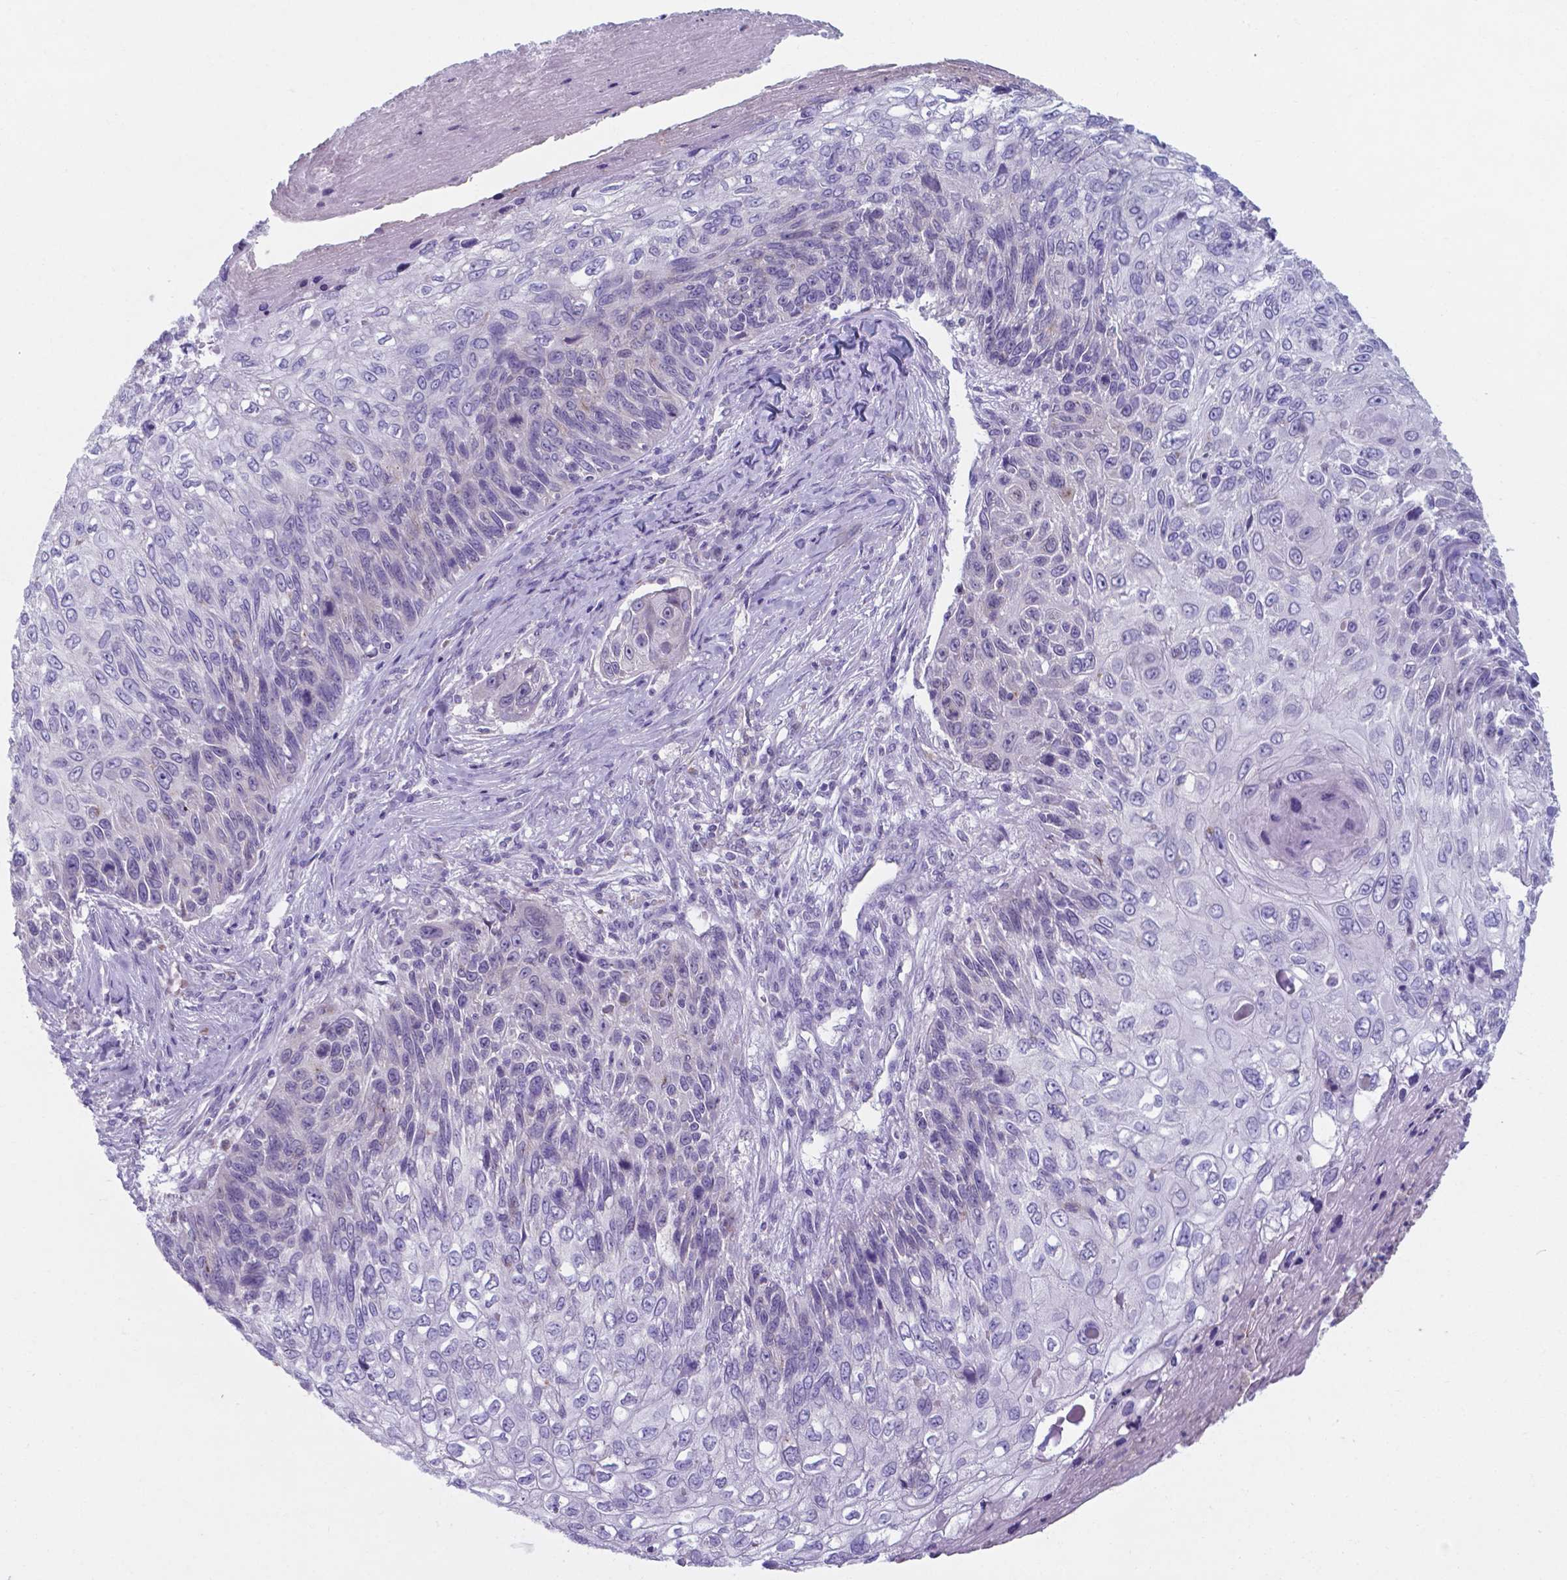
{"staining": {"intensity": "negative", "quantity": "none", "location": "none"}, "tissue": "skin cancer", "cell_type": "Tumor cells", "image_type": "cancer", "snomed": [{"axis": "morphology", "description": "Squamous cell carcinoma, NOS"}, {"axis": "topography", "description": "Skin"}], "caption": "A high-resolution micrograph shows immunohistochemistry (IHC) staining of squamous cell carcinoma (skin), which shows no significant positivity in tumor cells. The staining is performed using DAB brown chromogen with nuclei counter-stained in using hematoxylin.", "gene": "AP5B1", "patient": {"sex": "male", "age": 92}}